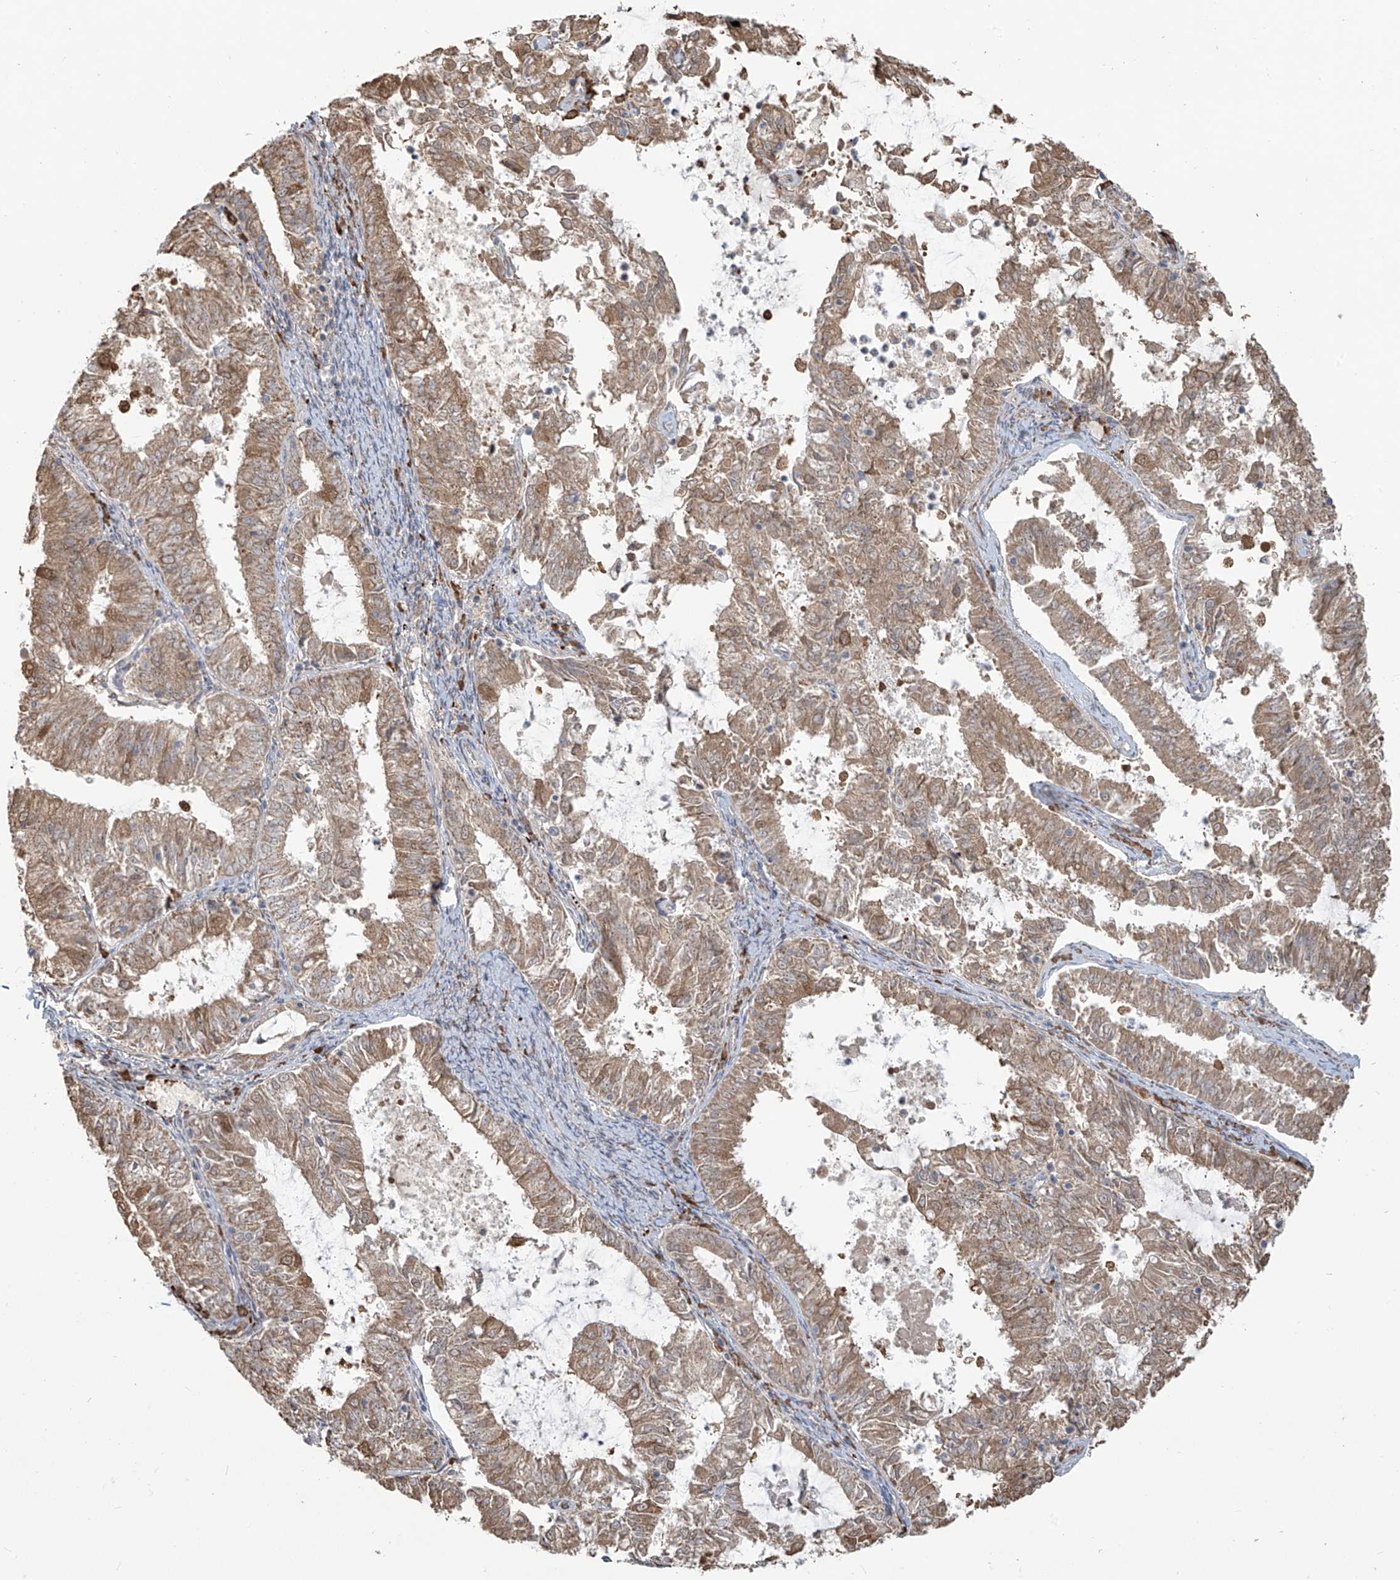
{"staining": {"intensity": "weak", "quantity": ">75%", "location": "cytoplasmic/membranous"}, "tissue": "endometrial cancer", "cell_type": "Tumor cells", "image_type": "cancer", "snomed": [{"axis": "morphology", "description": "Adenocarcinoma, NOS"}, {"axis": "topography", "description": "Endometrium"}], "caption": "Human adenocarcinoma (endometrial) stained with a brown dye shows weak cytoplasmic/membranous positive positivity in about >75% of tumor cells.", "gene": "PLEKHM3", "patient": {"sex": "female", "age": 57}}